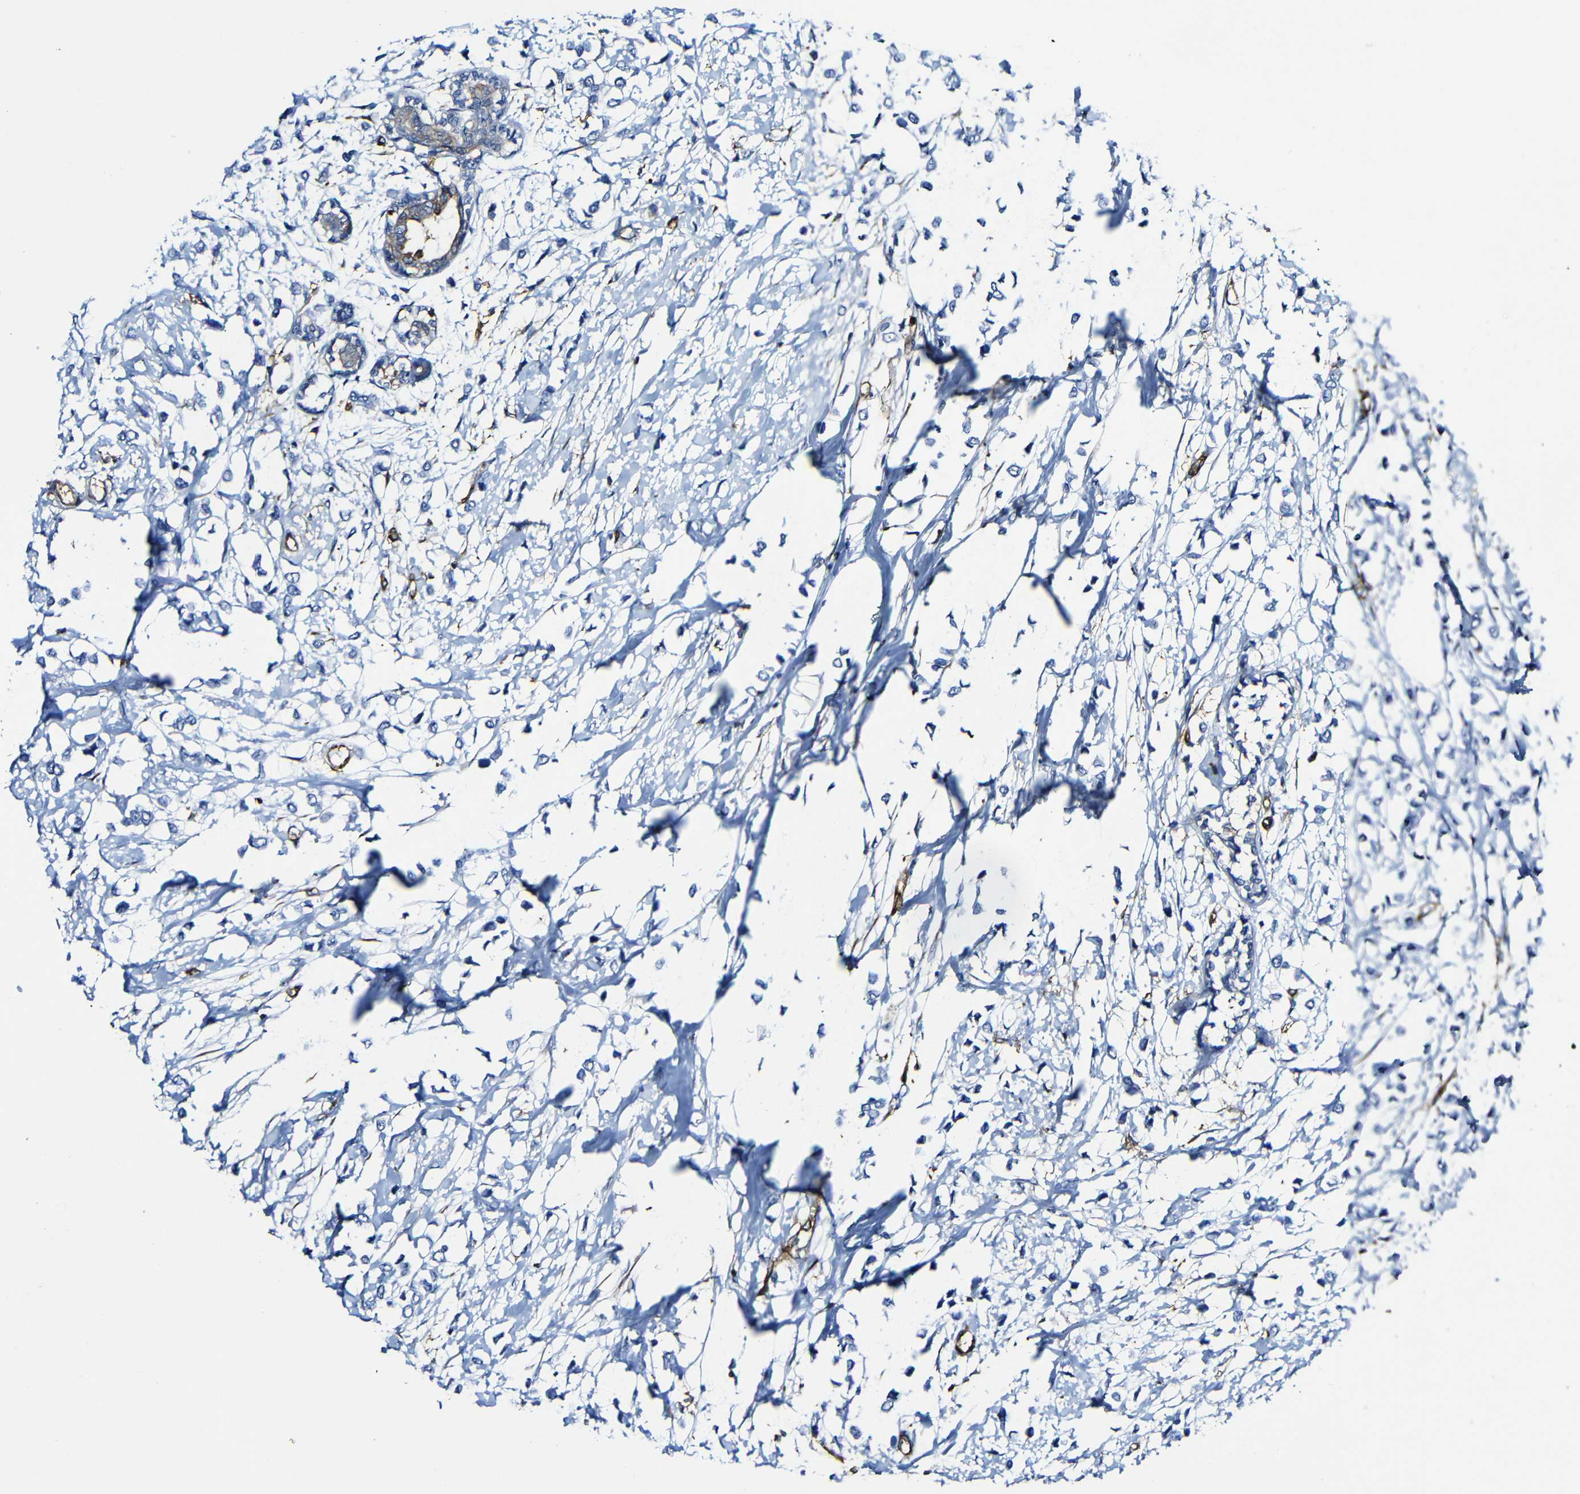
{"staining": {"intensity": "negative", "quantity": "none", "location": "none"}, "tissue": "breast cancer", "cell_type": "Tumor cells", "image_type": "cancer", "snomed": [{"axis": "morphology", "description": "Lobular carcinoma"}, {"axis": "topography", "description": "Breast"}], "caption": "Tumor cells show no significant staining in breast lobular carcinoma.", "gene": "MSN", "patient": {"sex": "female", "age": 51}}